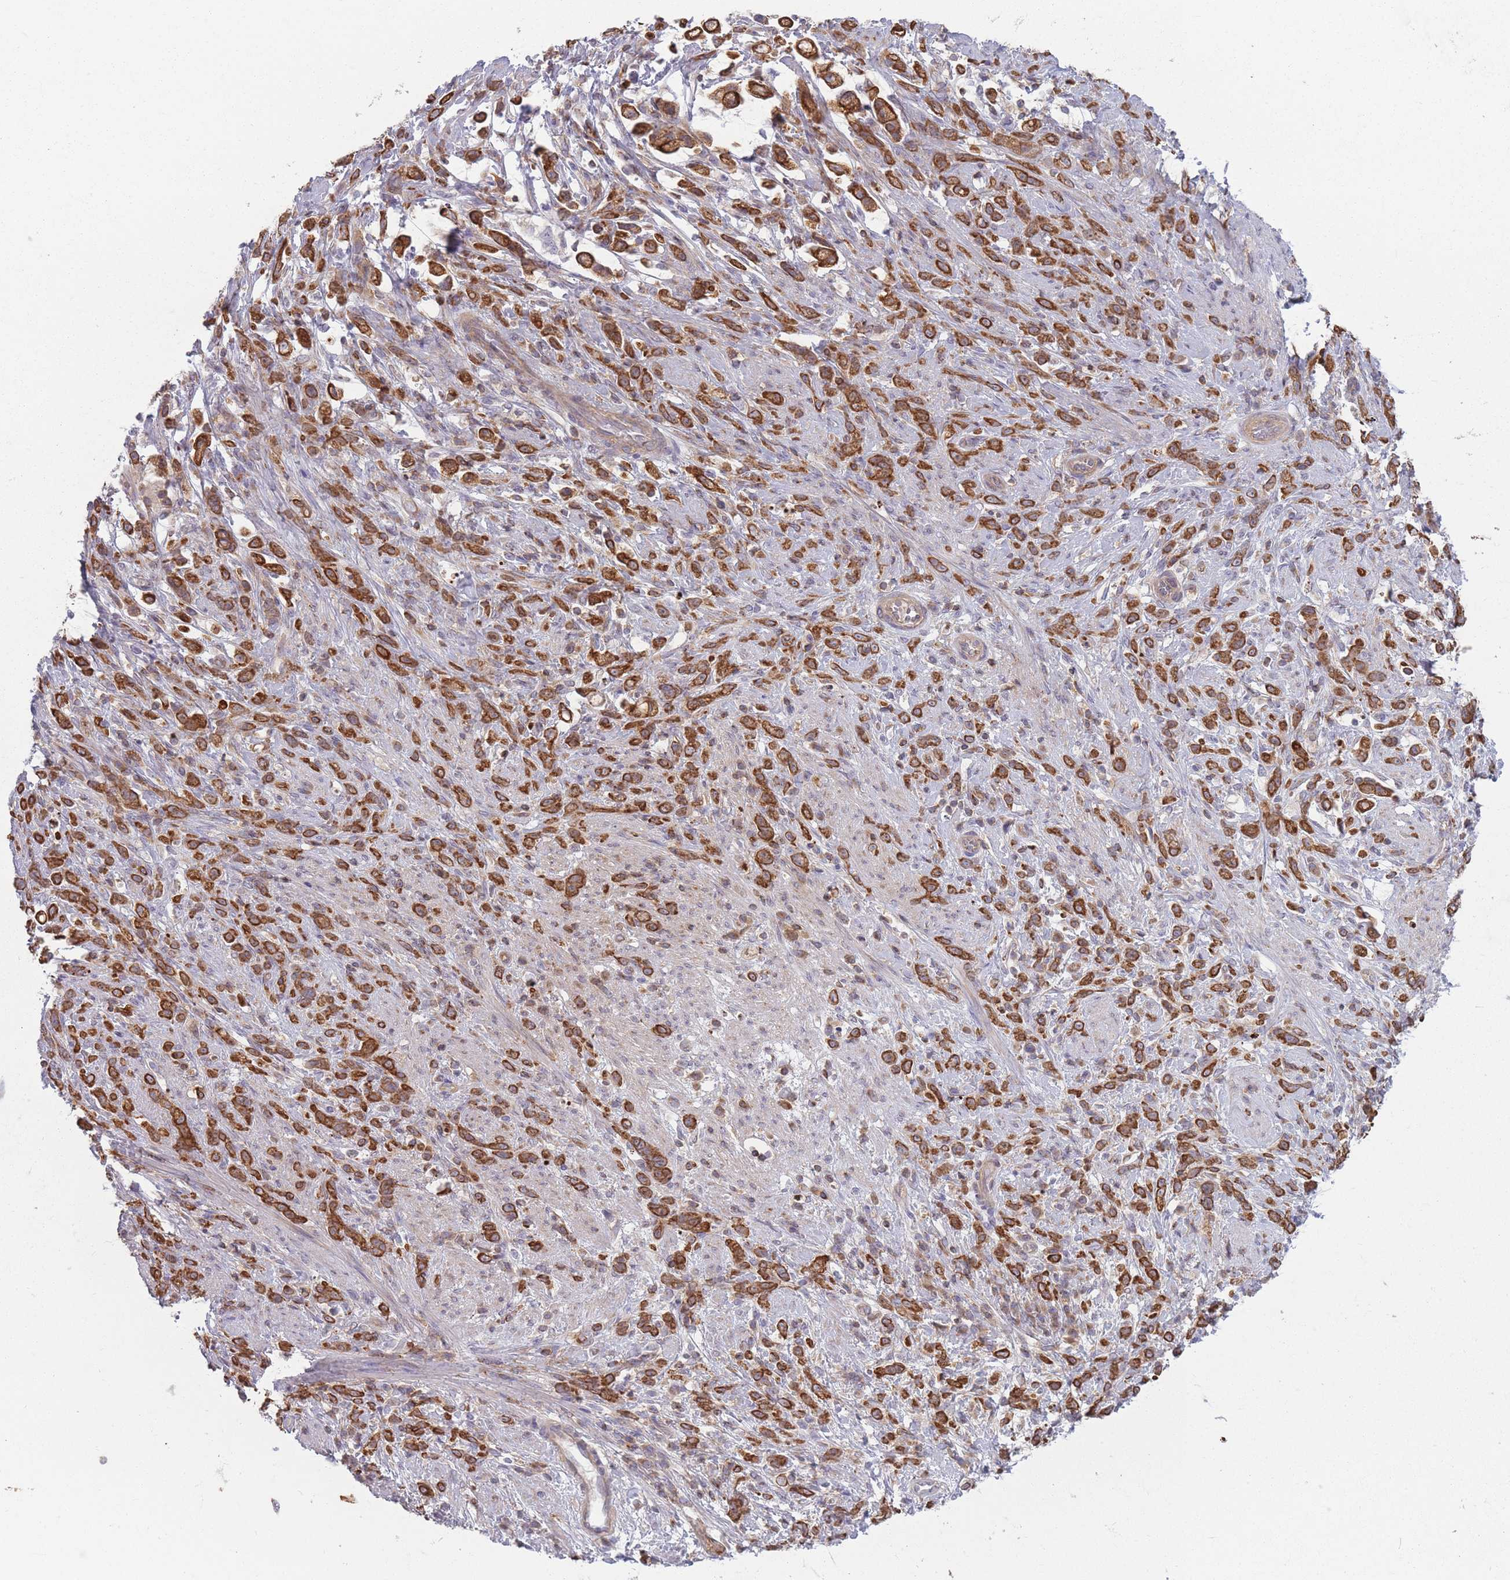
{"staining": {"intensity": "strong", "quantity": ">75%", "location": "cytoplasmic/membranous"}, "tissue": "stomach cancer", "cell_type": "Tumor cells", "image_type": "cancer", "snomed": [{"axis": "morphology", "description": "Adenocarcinoma, NOS"}, {"axis": "topography", "description": "Stomach"}], "caption": "The image demonstrates immunohistochemical staining of stomach adenocarcinoma. There is strong cytoplasmic/membranous staining is present in approximately >75% of tumor cells.", "gene": "HSBP1L1", "patient": {"sex": "female", "age": 60}}